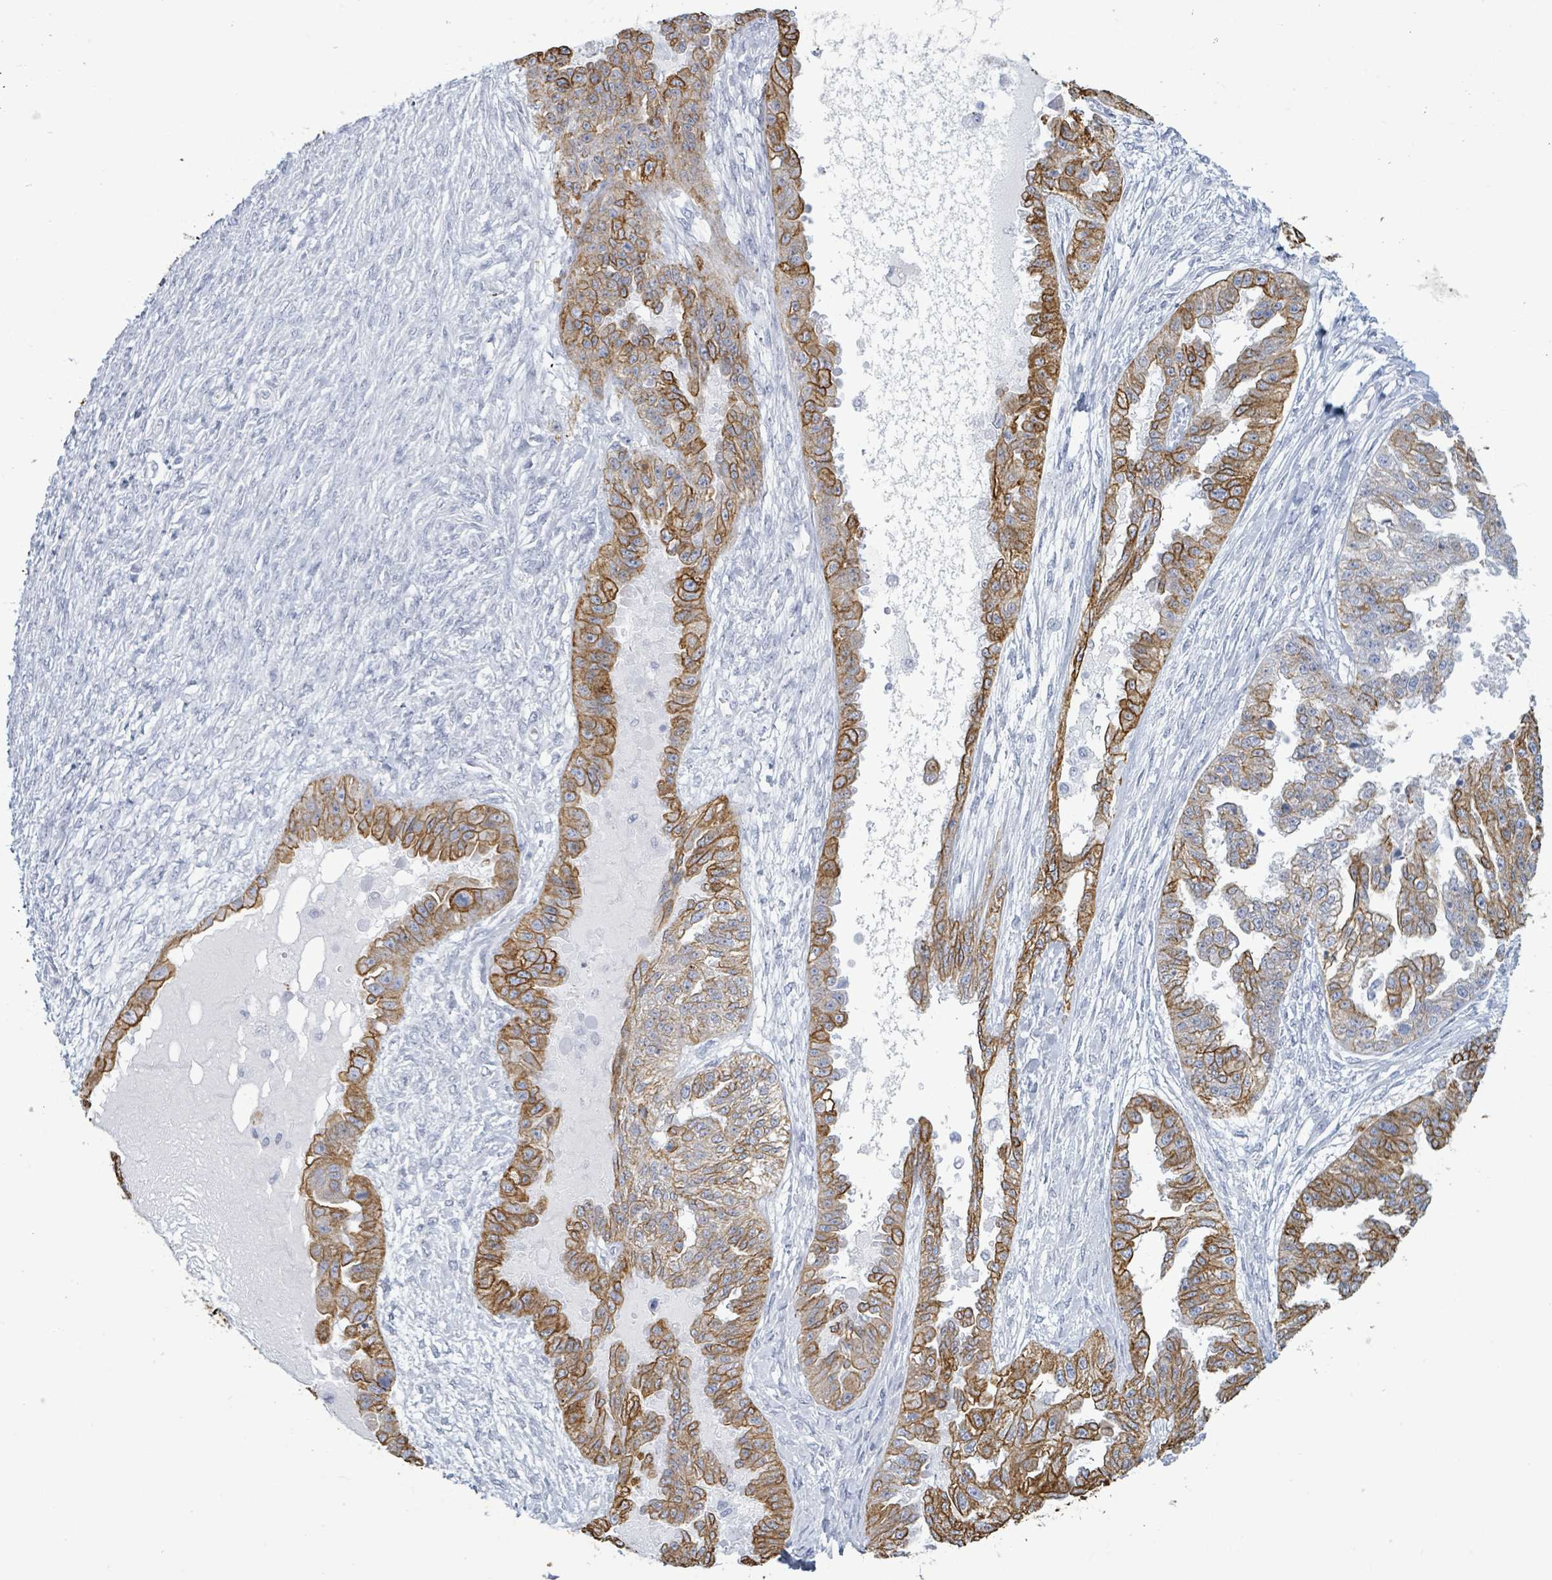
{"staining": {"intensity": "moderate", "quantity": ">75%", "location": "cytoplasmic/membranous"}, "tissue": "ovarian cancer", "cell_type": "Tumor cells", "image_type": "cancer", "snomed": [{"axis": "morphology", "description": "Cystadenocarcinoma, serous, NOS"}, {"axis": "topography", "description": "Ovary"}], "caption": "Protein expression analysis of human ovarian cancer reveals moderate cytoplasmic/membranous positivity in approximately >75% of tumor cells. The protein is shown in brown color, while the nuclei are stained blue.", "gene": "KRT8", "patient": {"sex": "female", "age": 58}}